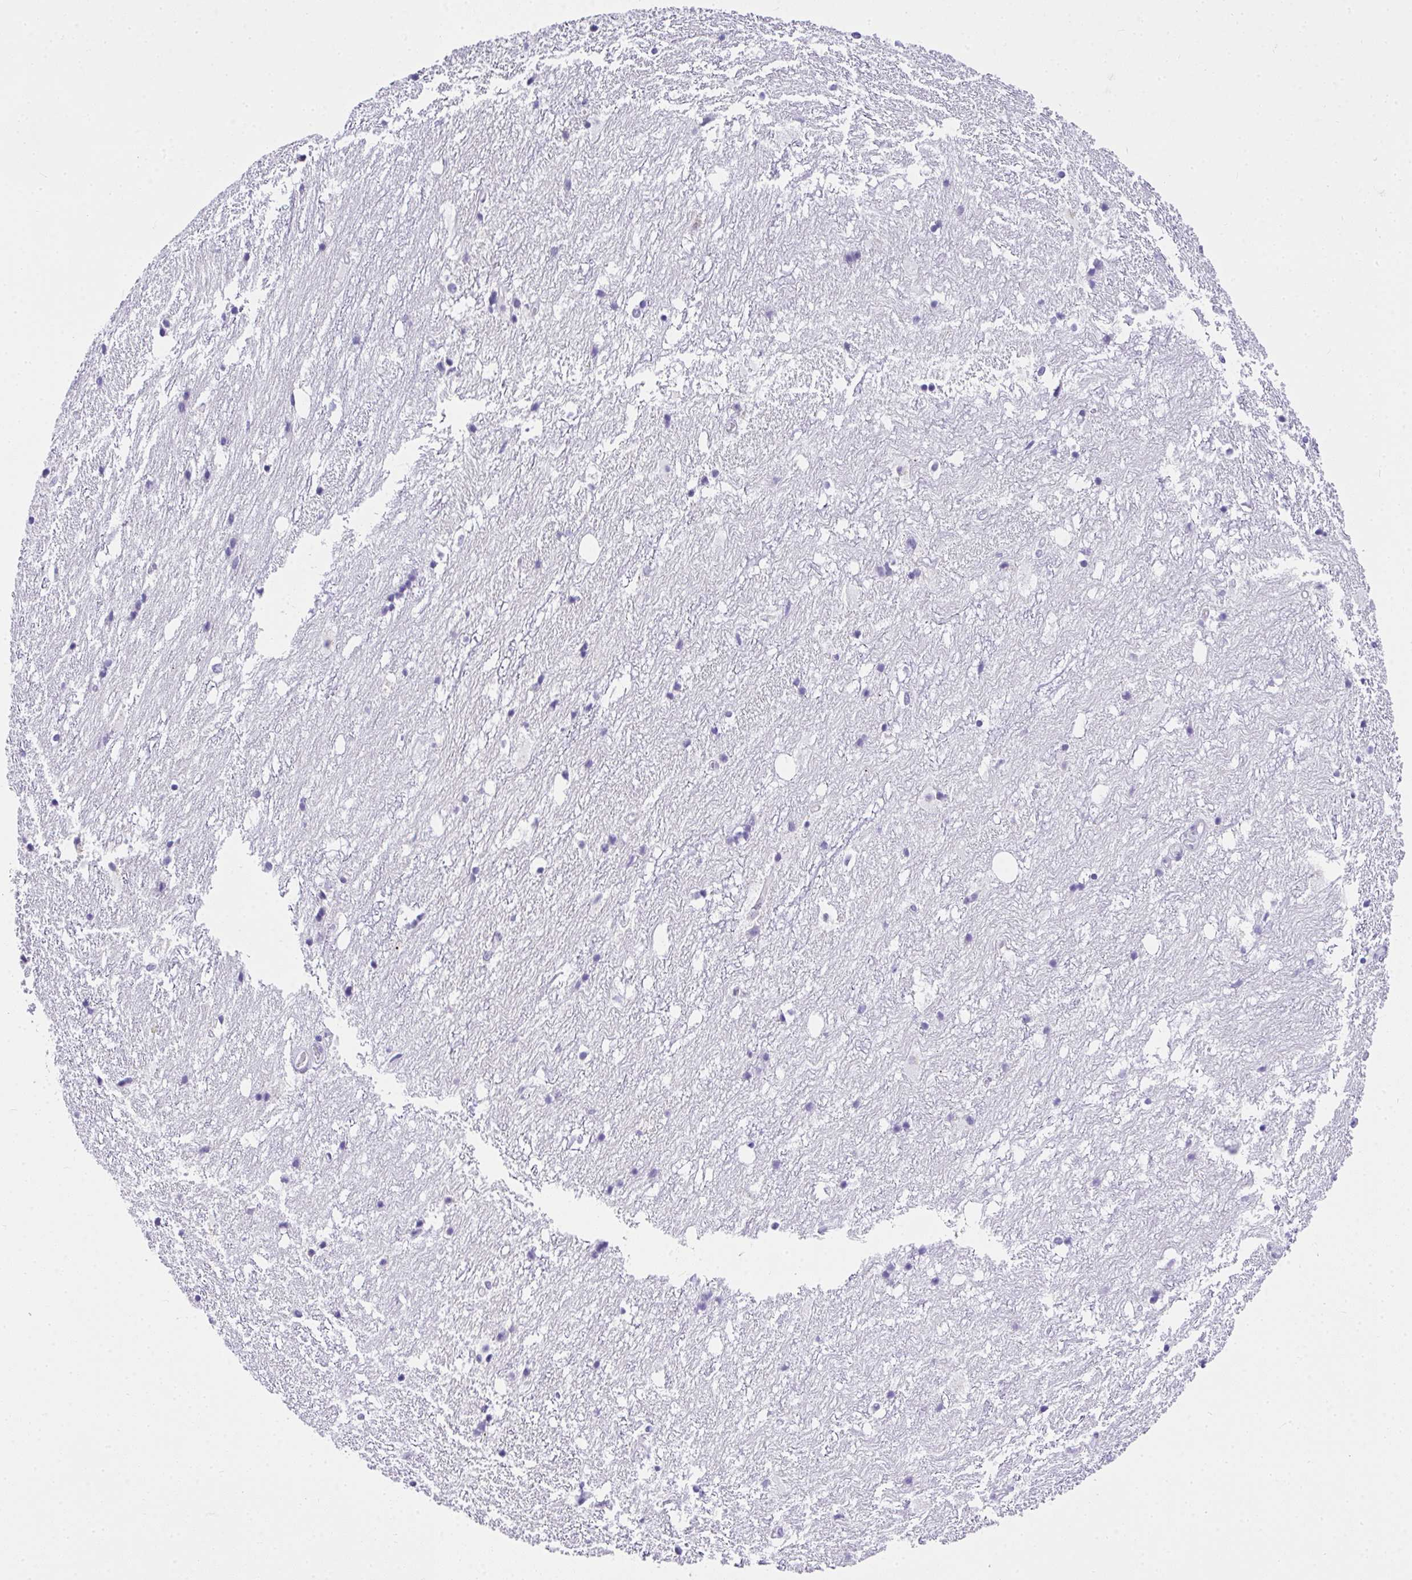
{"staining": {"intensity": "negative", "quantity": "none", "location": "none"}, "tissue": "hippocampus", "cell_type": "Glial cells", "image_type": "normal", "snomed": [{"axis": "morphology", "description": "Normal tissue, NOS"}, {"axis": "topography", "description": "Hippocampus"}], "caption": "Hippocampus stained for a protein using immunohistochemistry demonstrates no positivity glial cells.", "gene": "ADRA2C", "patient": {"sex": "female", "age": 52}}